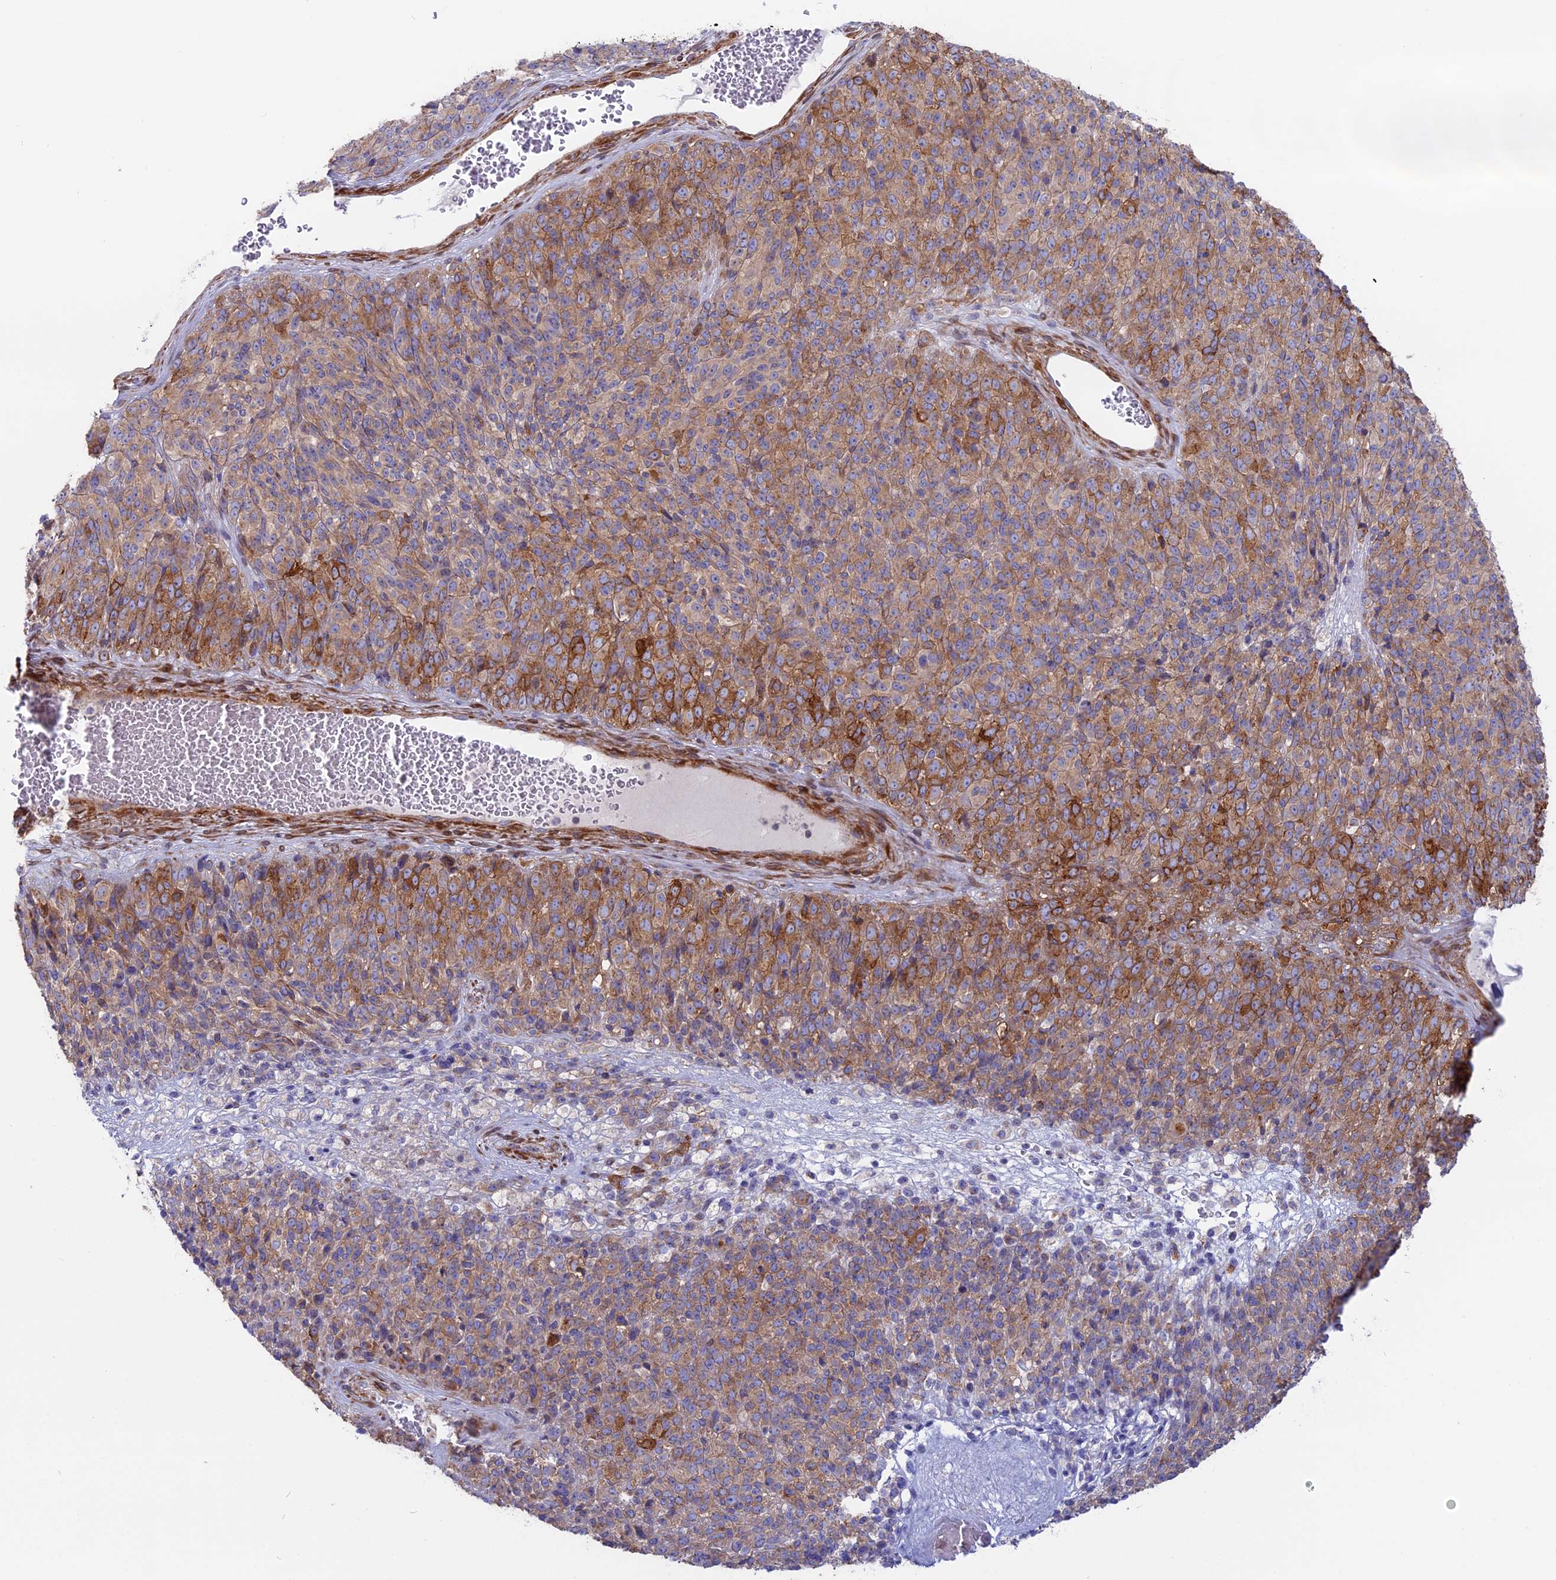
{"staining": {"intensity": "moderate", "quantity": "25%-75%", "location": "cytoplasmic/membranous"}, "tissue": "melanoma", "cell_type": "Tumor cells", "image_type": "cancer", "snomed": [{"axis": "morphology", "description": "Malignant melanoma, Metastatic site"}, {"axis": "topography", "description": "Brain"}], "caption": "The immunohistochemical stain labels moderate cytoplasmic/membranous staining in tumor cells of malignant melanoma (metastatic site) tissue.", "gene": "MYO5B", "patient": {"sex": "female", "age": 56}}